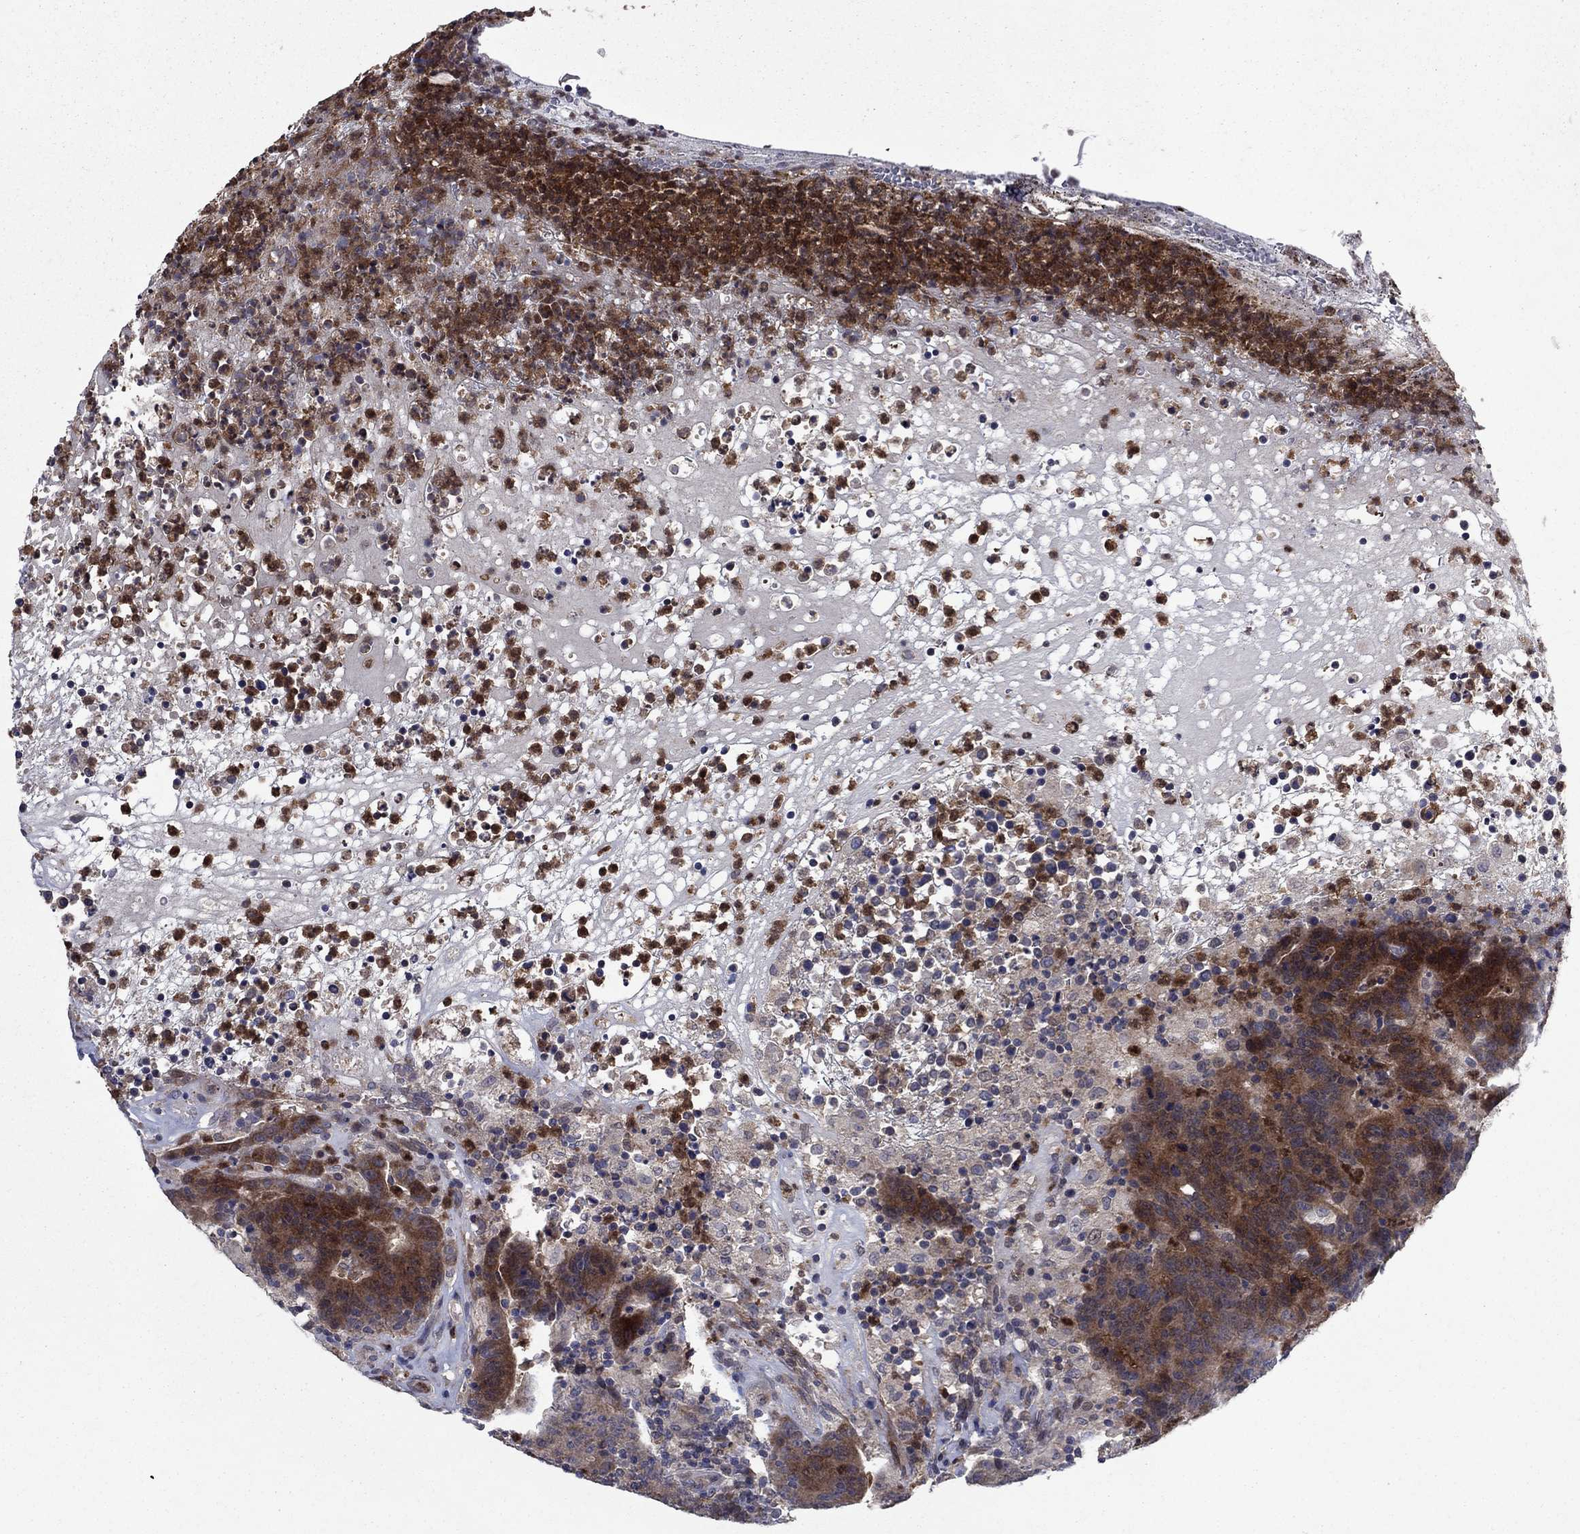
{"staining": {"intensity": "strong", "quantity": ">75%", "location": "cytoplasmic/membranous"}, "tissue": "colorectal cancer", "cell_type": "Tumor cells", "image_type": "cancer", "snomed": [{"axis": "morphology", "description": "Adenocarcinoma, NOS"}, {"axis": "topography", "description": "Colon"}], "caption": "About >75% of tumor cells in colorectal cancer exhibit strong cytoplasmic/membranous protein positivity as visualized by brown immunohistochemical staining.", "gene": "MSRB1", "patient": {"sex": "female", "age": 75}}